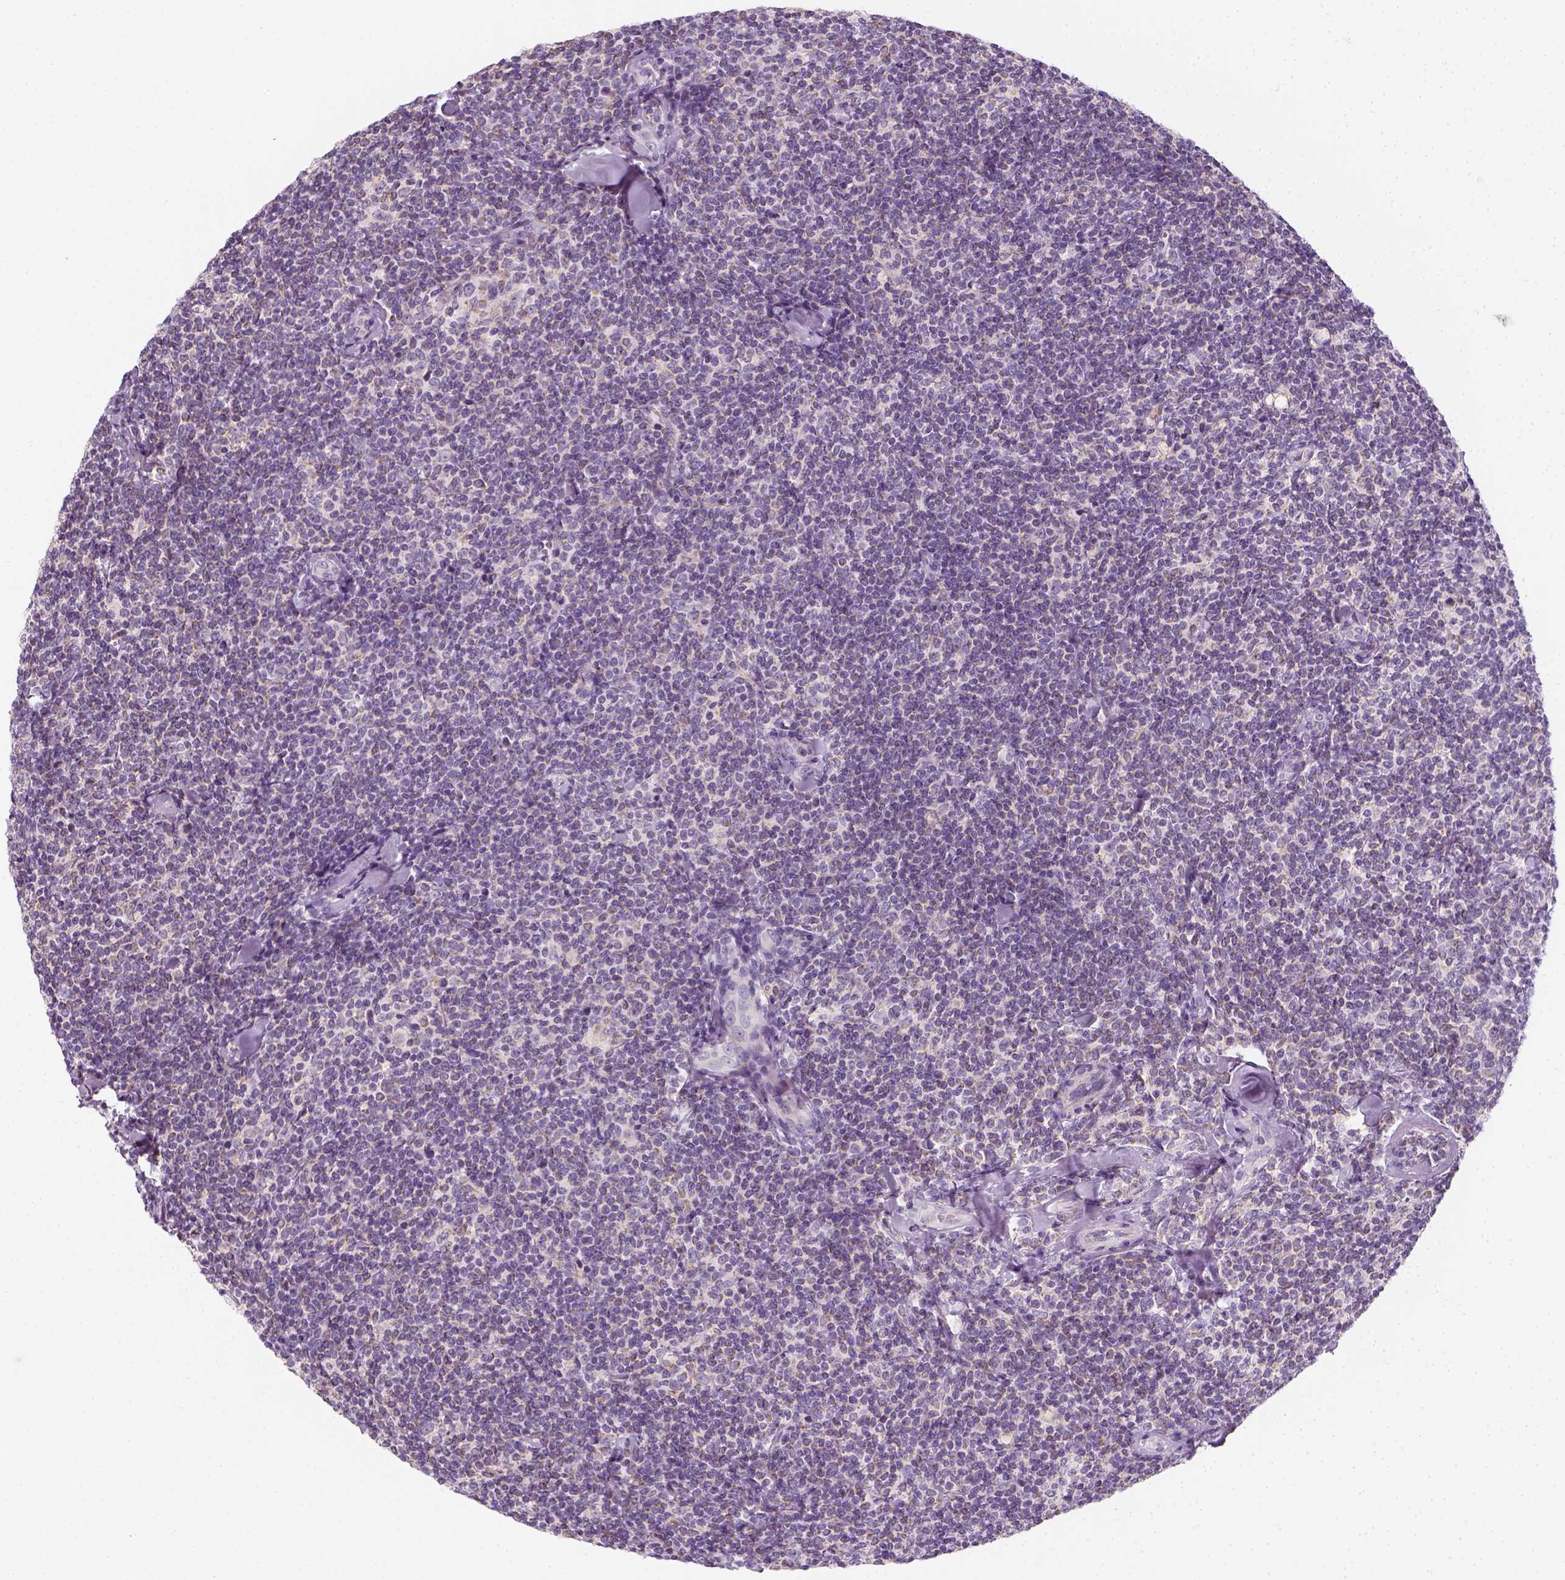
{"staining": {"intensity": "negative", "quantity": "none", "location": "none"}, "tissue": "lymphoma", "cell_type": "Tumor cells", "image_type": "cancer", "snomed": [{"axis": "morphology", "description": "Malignant lymphoma, non-Hodgkin's type, Low grade"}, {"axis": "topography", "description": "Lymph node"}], "caption": "A high-resolution photomicrograph shows immunohistochemistry (IHC) staining of lymphoma, which exhibits no significant expression in tumor cells. The staining was performed using DAB to visualize the protein expression in brown, while the nuclei were stained in blue with hematoxylin (Magnification: 20x).", "gene": "AWAT2", "patient": {"sex": "female", "age": 56}}